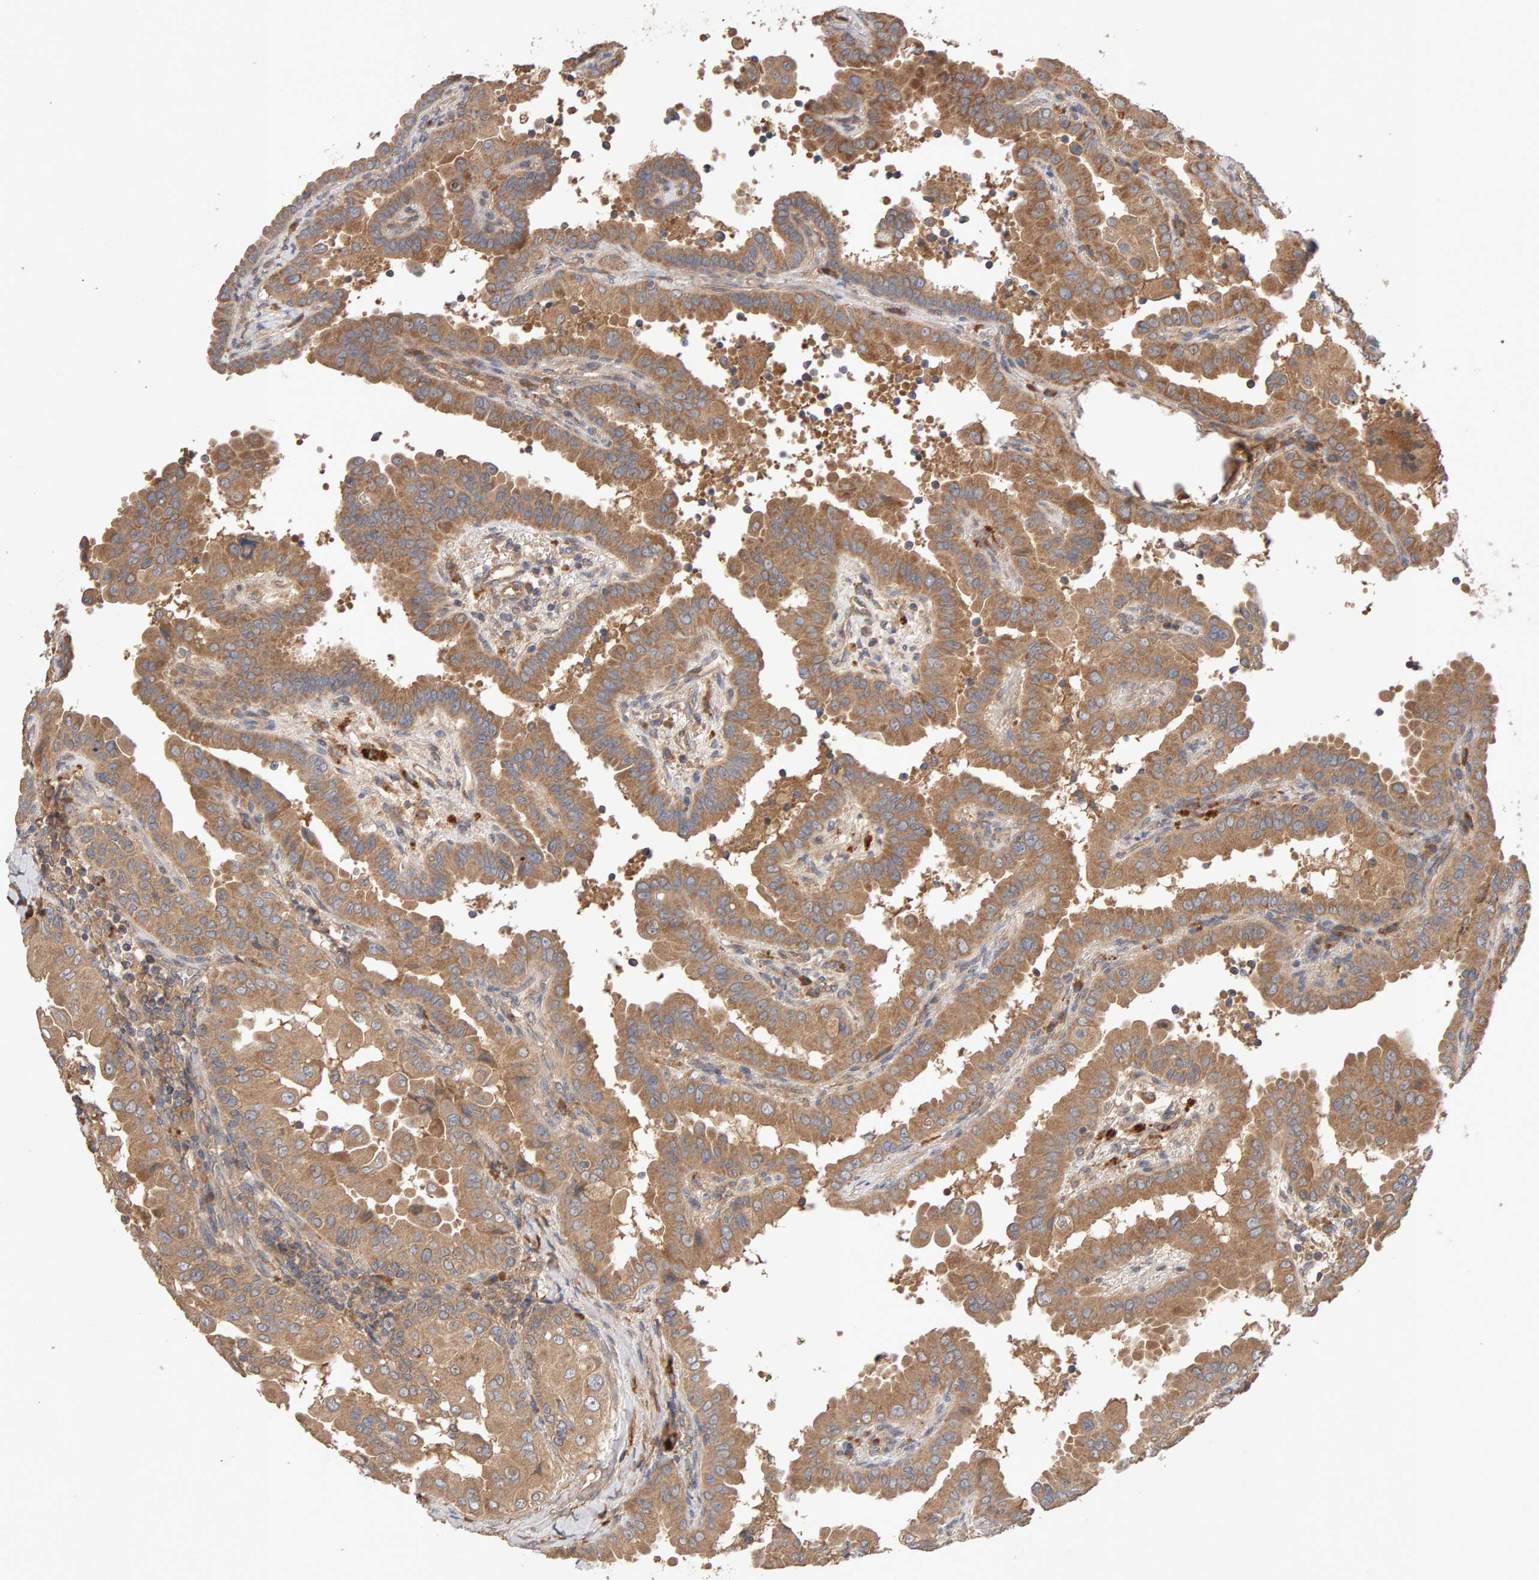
{"staining": {"intensity": "moderate", "quantity": ">75%", "location": "cytoplasmic/membranous"}, "tissue": "thyroid cancer", "cell_type": "Tumor cells", "image_type": "cancer", "snomed": [{"axis": "morphology", "description": "Papillary adenocarcinoma, NOS"}, {"axis": "topography", "description": "Thyroid gland"}], "caption": "Immunohistochemistry photomicrograph of thyroid cancer stained for a protein (brown), which demonstrates medium levels of moderate cytoplasmic/membranous positivity in about >75% of tumor cells.", "gene": "RNF19A", "patient": {"sex": "male", "age": 33}}